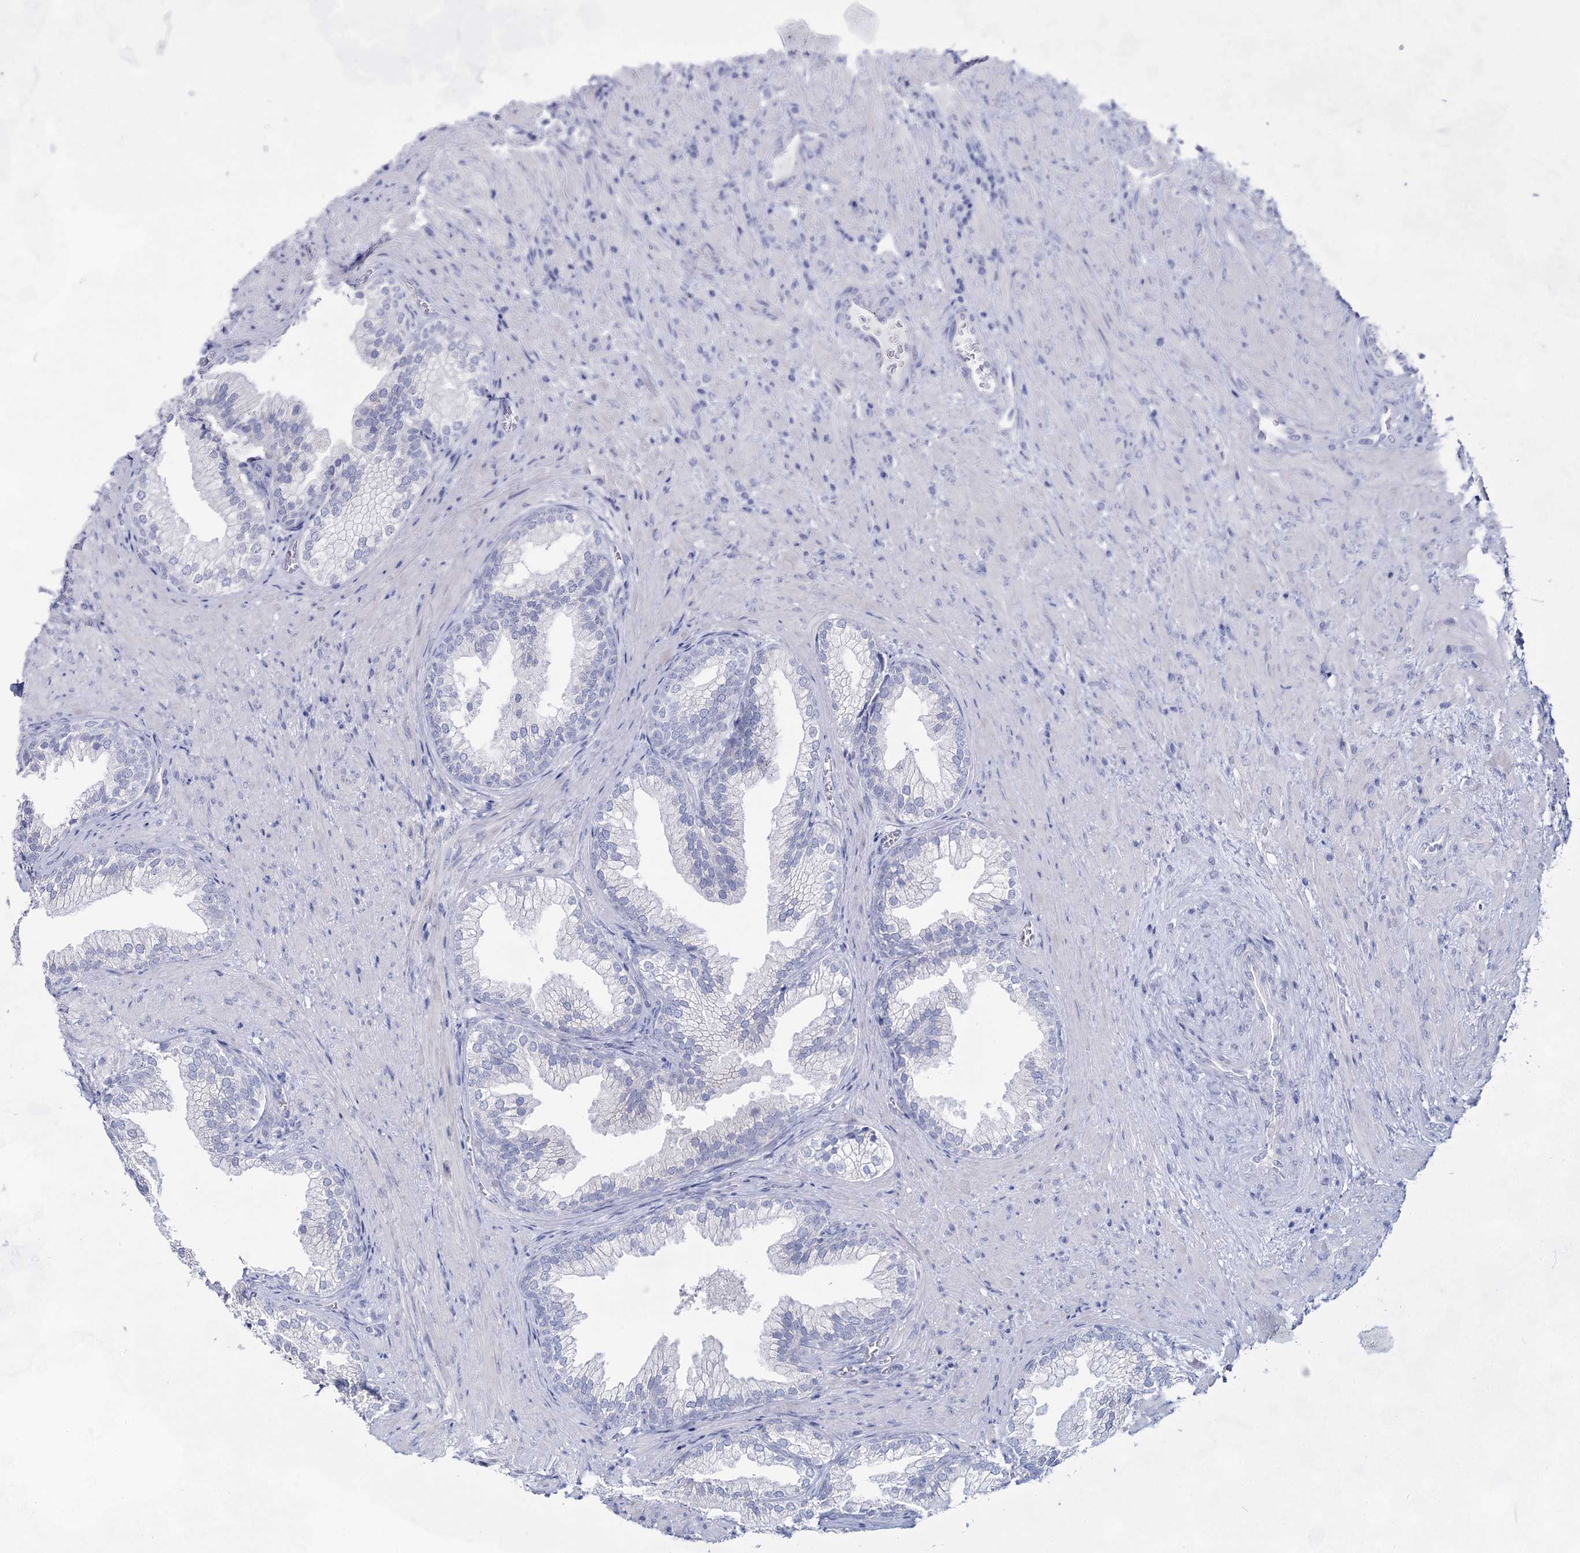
{"staining": {"intensity": "negative", "quantity": "none", "location": "none"}, "tissue": "prostate", "cell_type": "Glandular cells", "image_type": "normal", "snomed": [{"axis": "morphology", "description": "Normal tissue, NOS"}, {"axis": "topography", "description": "Prostate"}], "caption": "Histopathology image shows no protein staining in glandular cells of benign prostate.", "gene": "SLC17A2", "patient": {"sex": "male", "age": 76}}